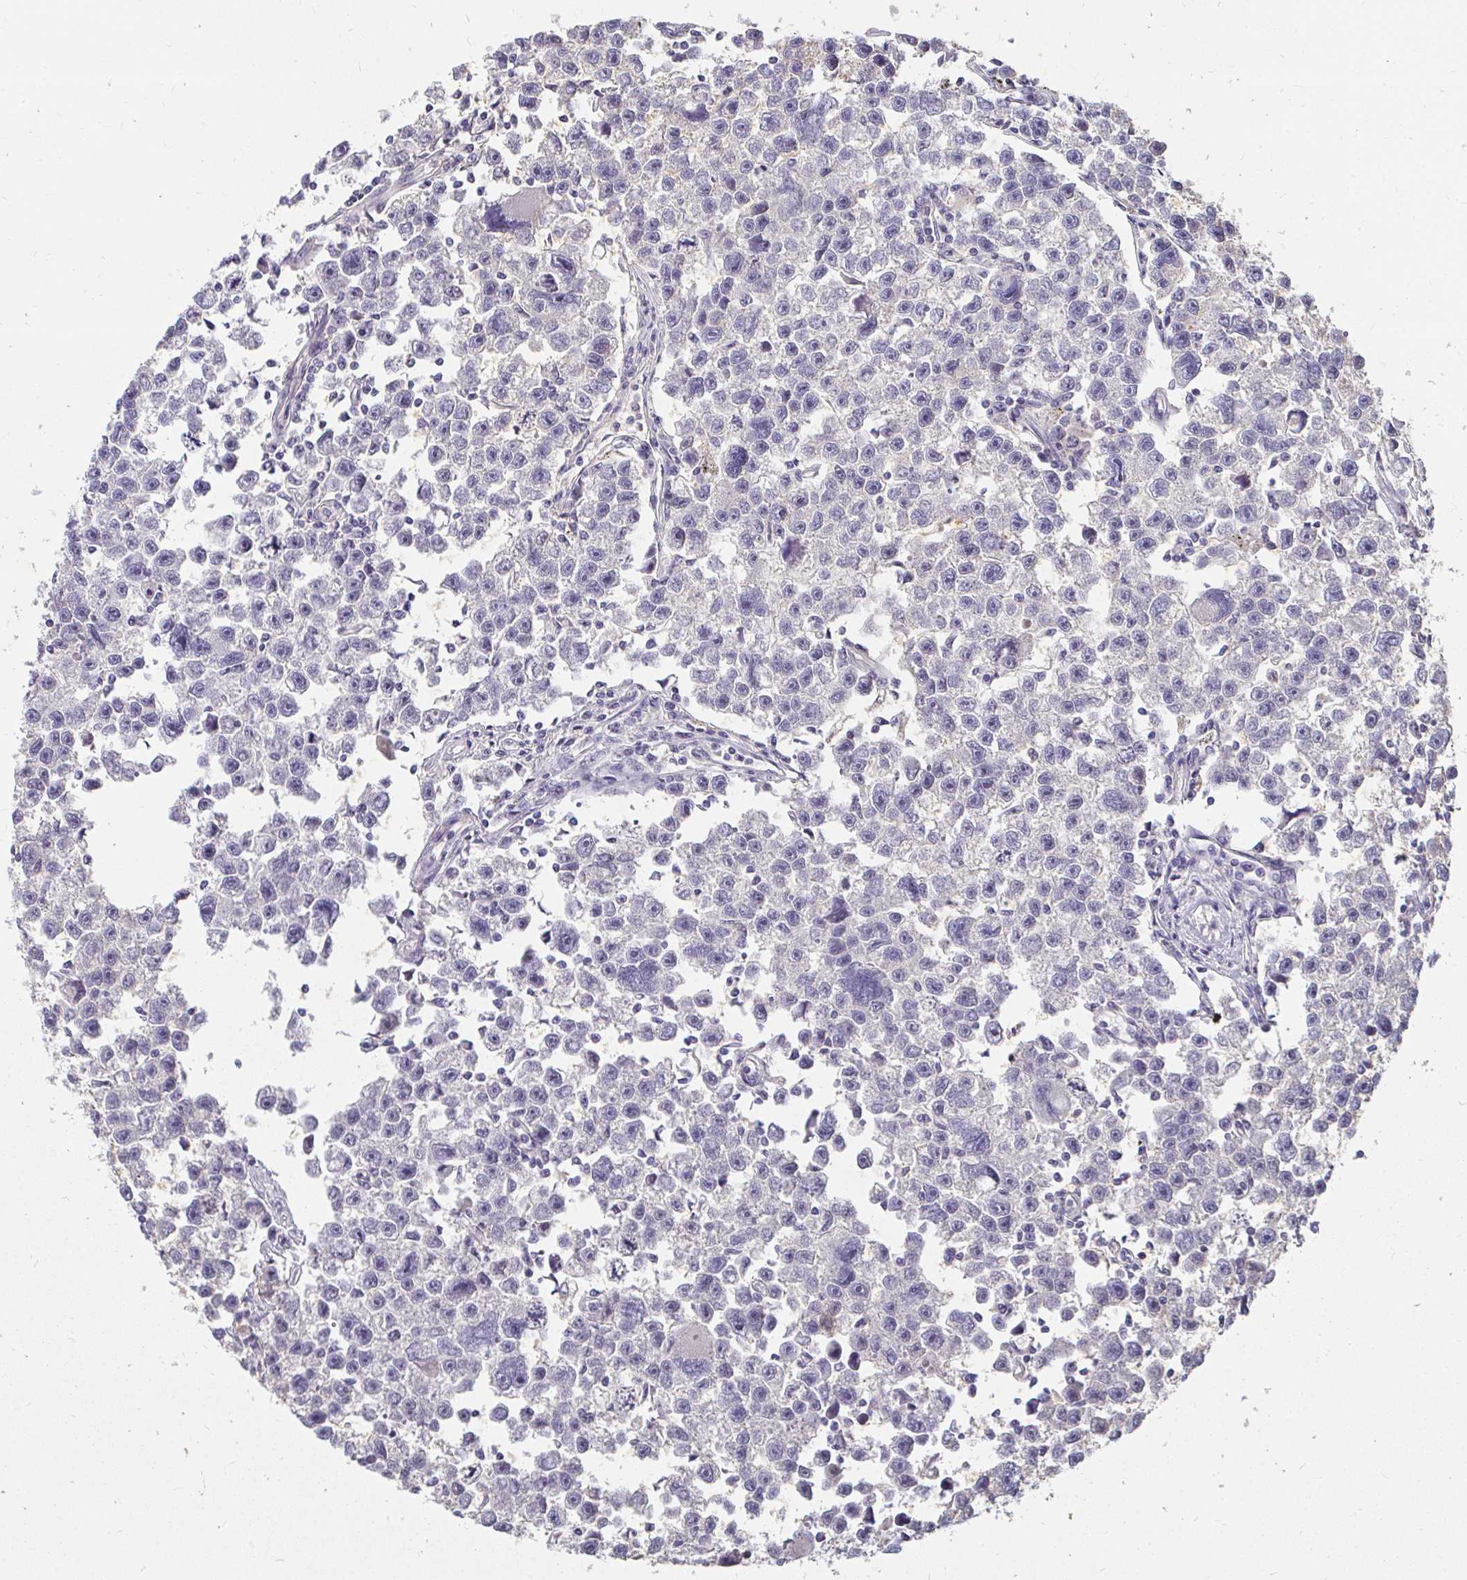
{"staining": {"intensity": "negative", "quantity": "none", "location": "none"}, "tissue": "testis cancer", "cell_type": "Tumor cells", "image_type": "cancer", "snomed": [{"axis": "morphology", "description": "Seminoma, NOS"}, {"axis": "topography", "description": "Testis"}], "caption": "Seminoma (testis) was stained to show a protein in brown. There is no significant staining in tumor cells. (DAB (3,3'-diaminobenzidine) immunohistochemistry with hematoxylin counter stain).", "gene": "LOXL4", "patient": {"sex": "male", "age": 26}}